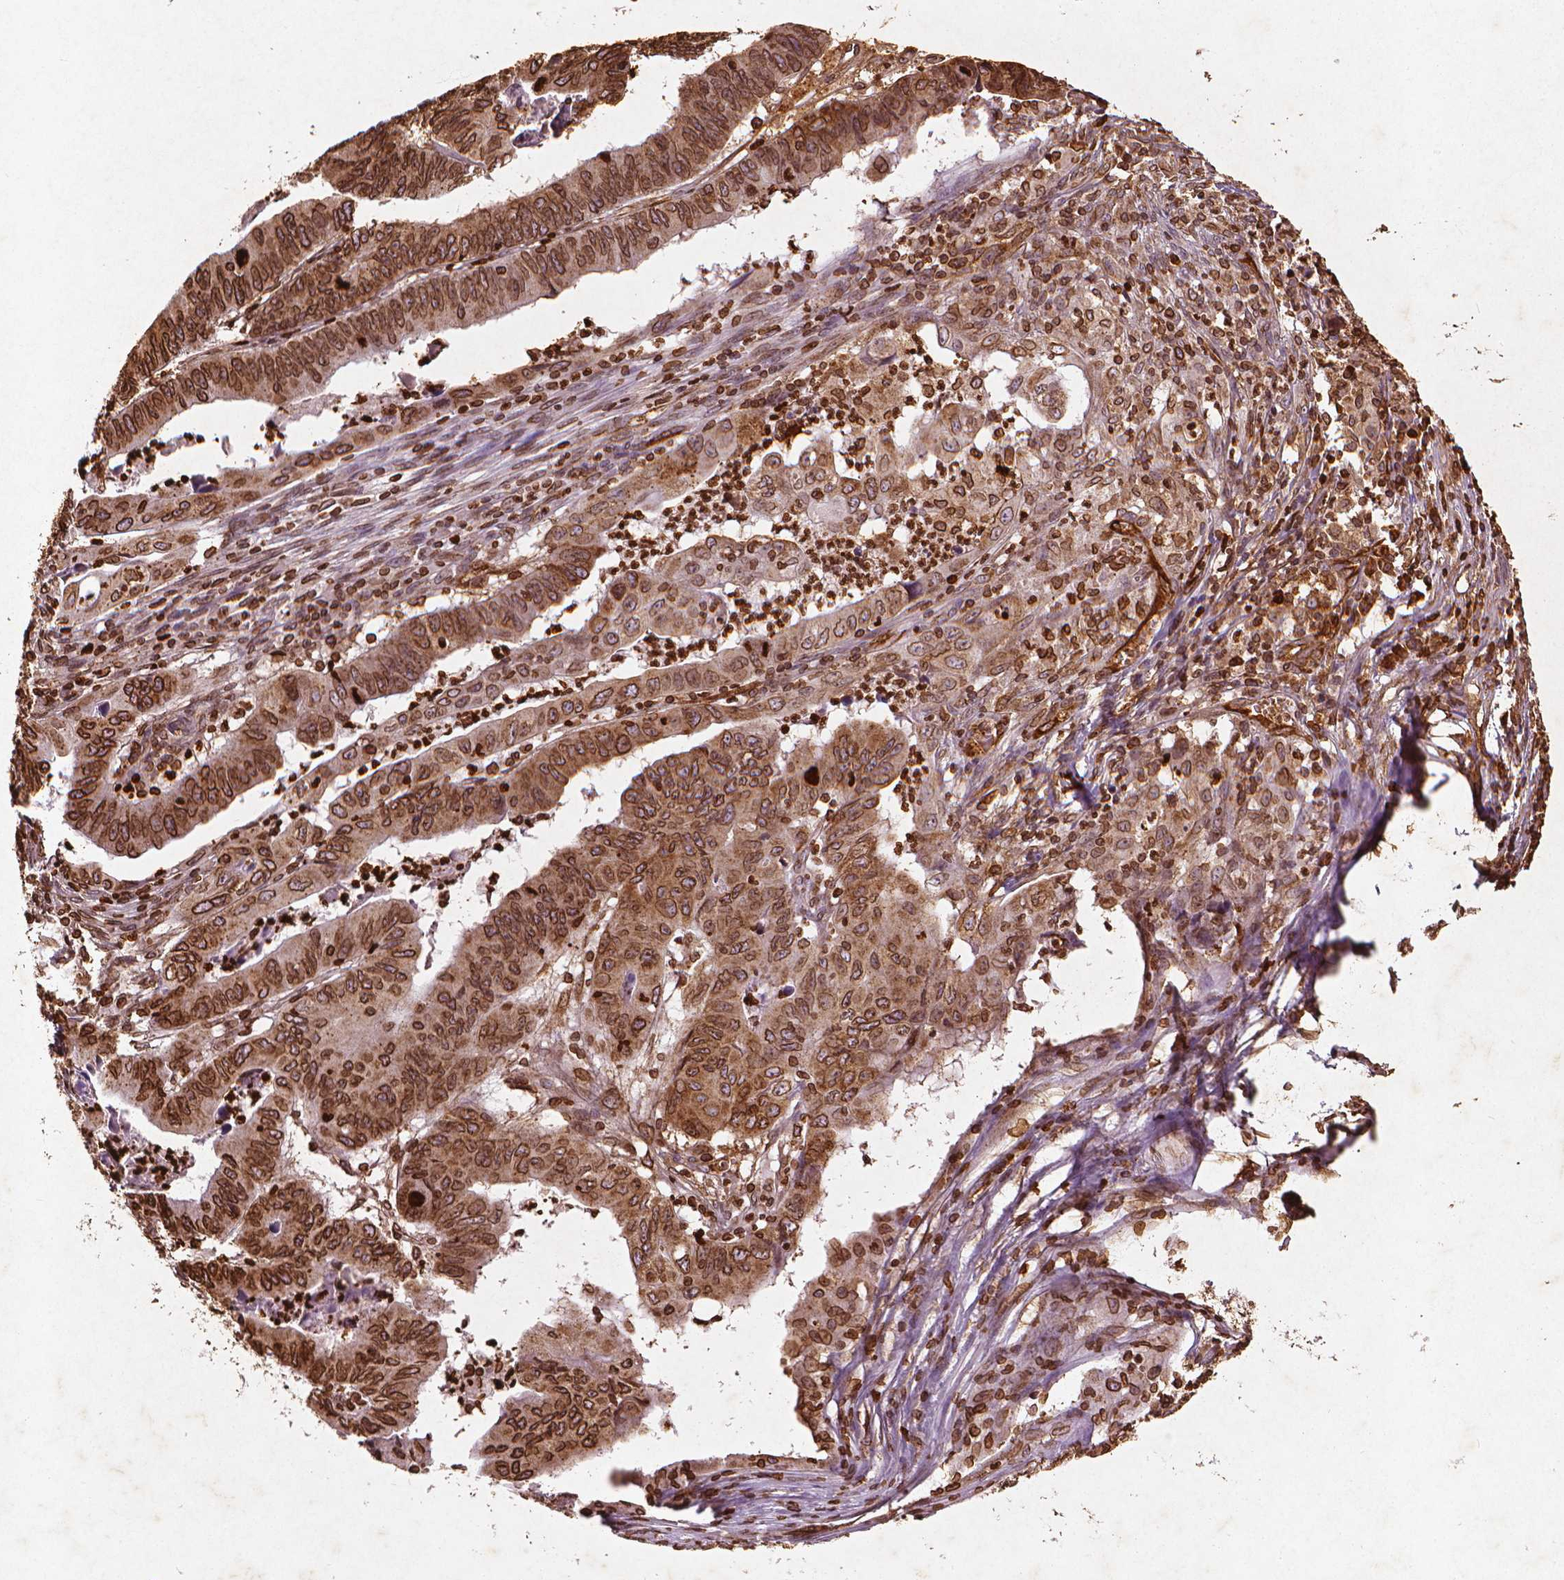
{"staining": {"intensity": "strong", "quantity": ">75%", "location": "cytoplasmic/membranous,nuclear"}, "tissue": "stomach cancer", "cell_type": "Tumor cells", "image_type": "cancer", "snomed": [{"axis": "morphology", "description": "Adenocarcinoma, NOS"}, {"axis": "topography", "description": "Stomach, lower"}], "caption": "Protein analysis of adenocarcinoma (stomach) tissue reveals strong cytoplasmic/membranous and nuclear positivity in approximately >75% of tumor cells. Immunohistochemistry (ihc) stains the protein of interest in brown and the nuclei are stained blue.", "gene": "LMNB1", "patient": {"sex": "male", "age": 77}}